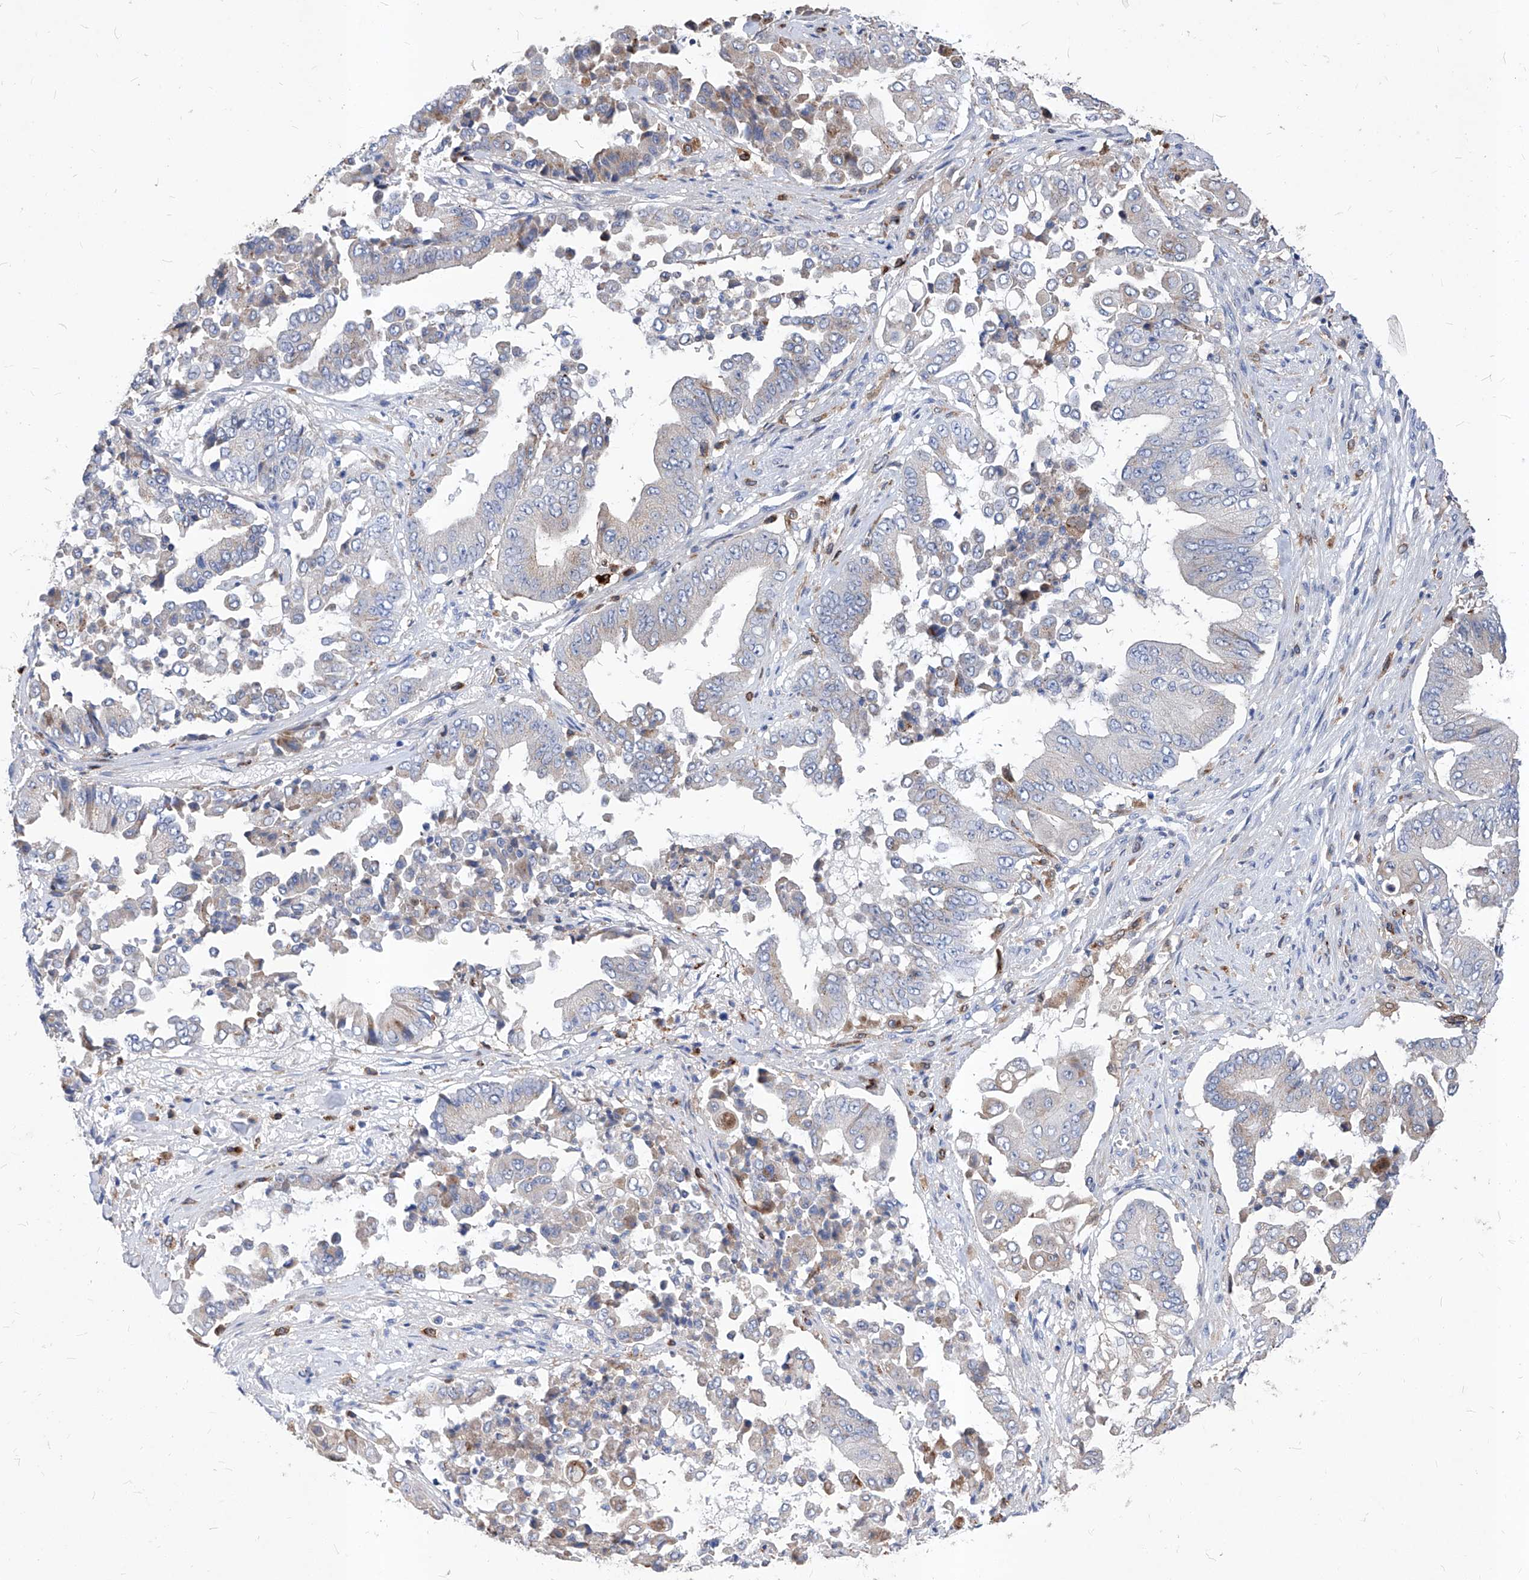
{"staining": {"intensity": "weak", "quantity": "<25%", "location": "cytoplasmic/membranous"}, "tissue": "pancreatic cancer", "cell_type": "Tumor cells", "image_type": "cancer", "snomed": [{"axis": "morphology", "description": "Adenocarcinoma, NOS"}, {"axis": "topography", "description": "Pancreas"}], "caption": "DAB (3,3'-diaminobenzidine) immunohistochemical staining of human adenocarcinoma (pancreatic) reveals no significant expression in tumor cells. The staining was performed using DAB to visualize the protein expression in brown, while the nuclei were stained in blue with hematoxylin (Magnification: 20x).", "gene": "UBOX5", "patient": {"sex": "female", "age": 77}}